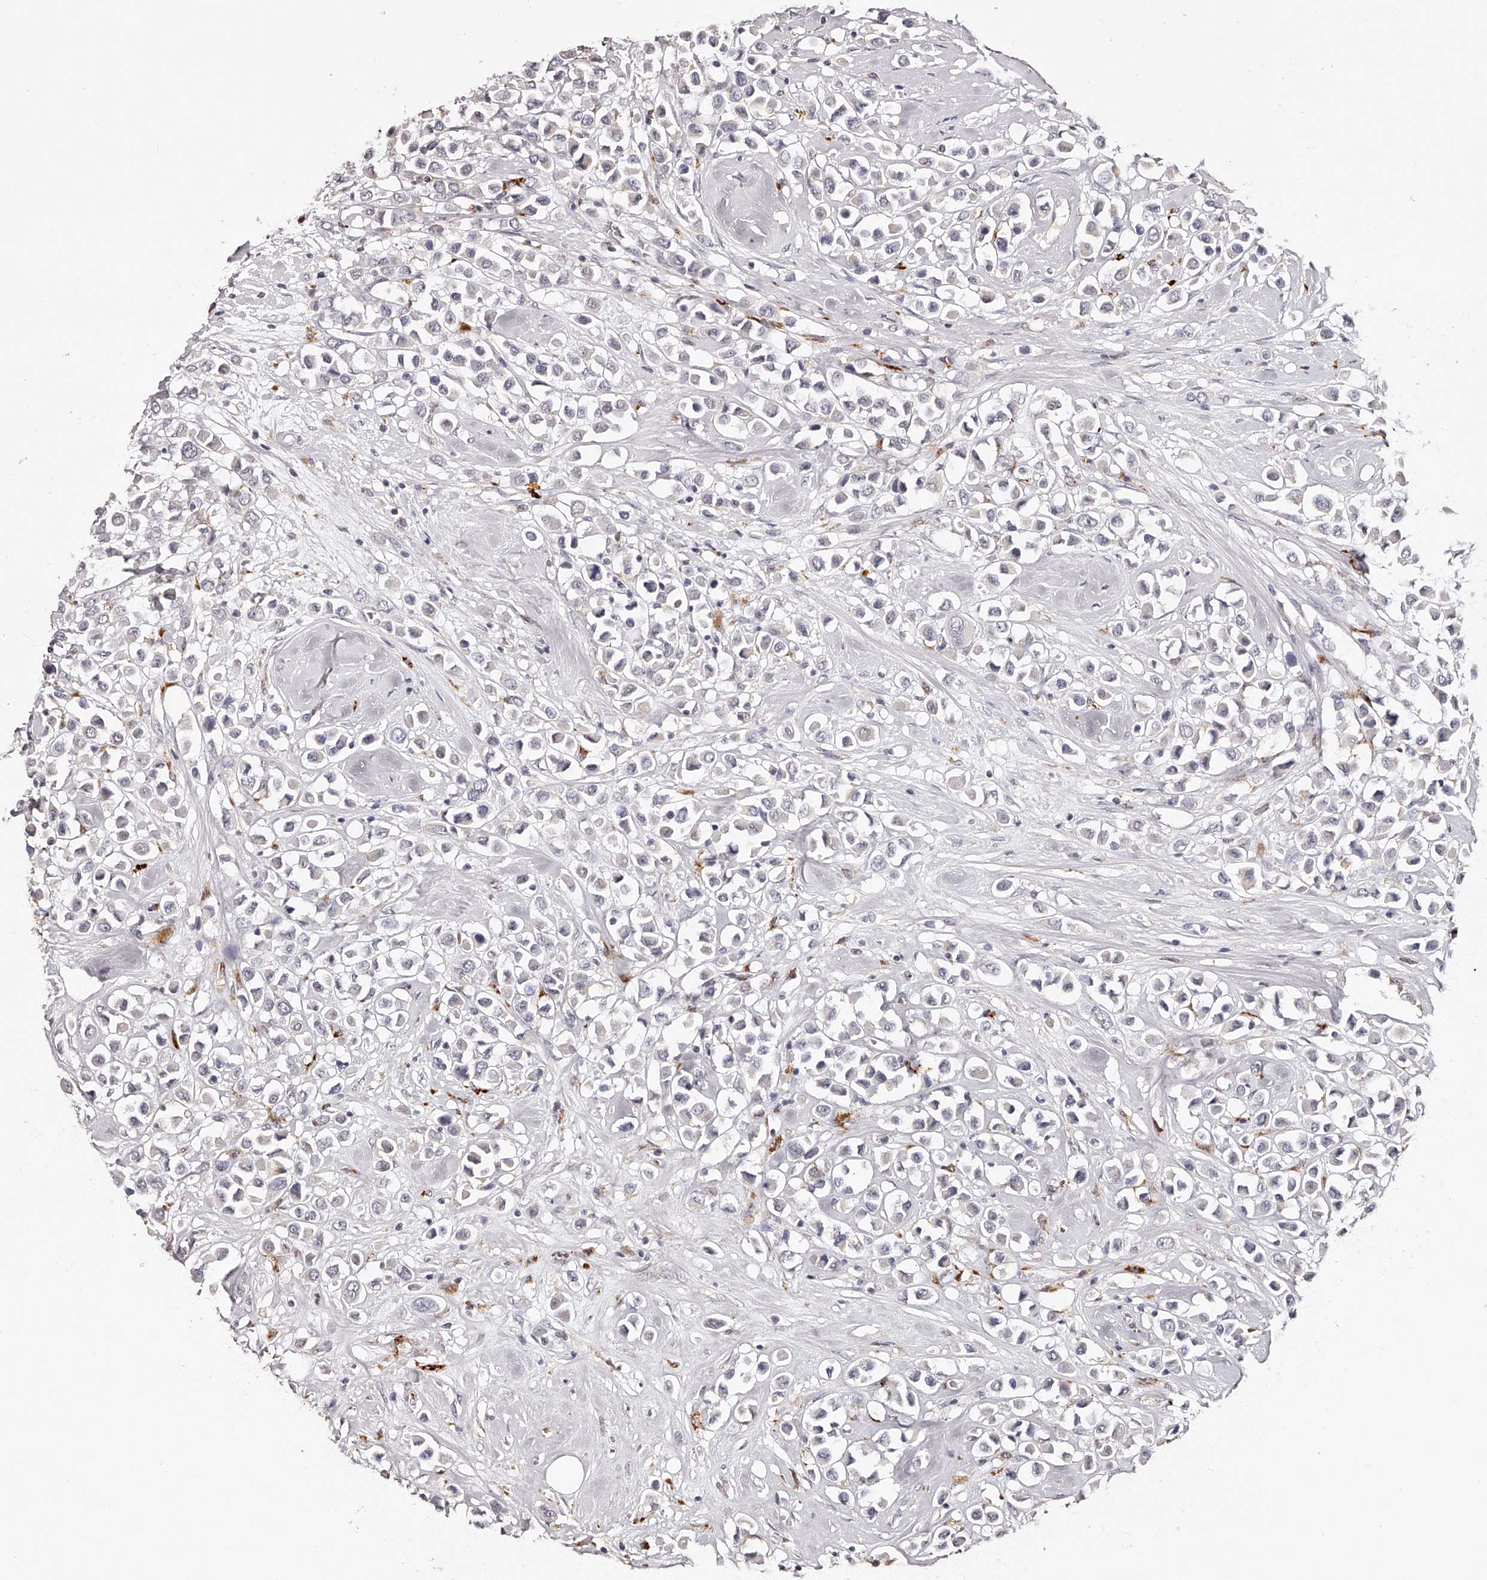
{"staining": {"intensity": "negative", "quantity": "none", "location": "none"}, "tissue": "breast cancer", "cell_type": "Tumor cells", "image_type": "cancer", "snomed": [{"axis": "morphology", "description": "Duct carcinoma"}, {"axis": "topography", "description": "Breast"}], "caption": "Immunohistochemical staining of breast cancer (invasive ductal carcinoma) exhibits no significant staining in tumor cells.", "gene": "SLC35D3", "patient": {"sex": "female", "age": 61}}